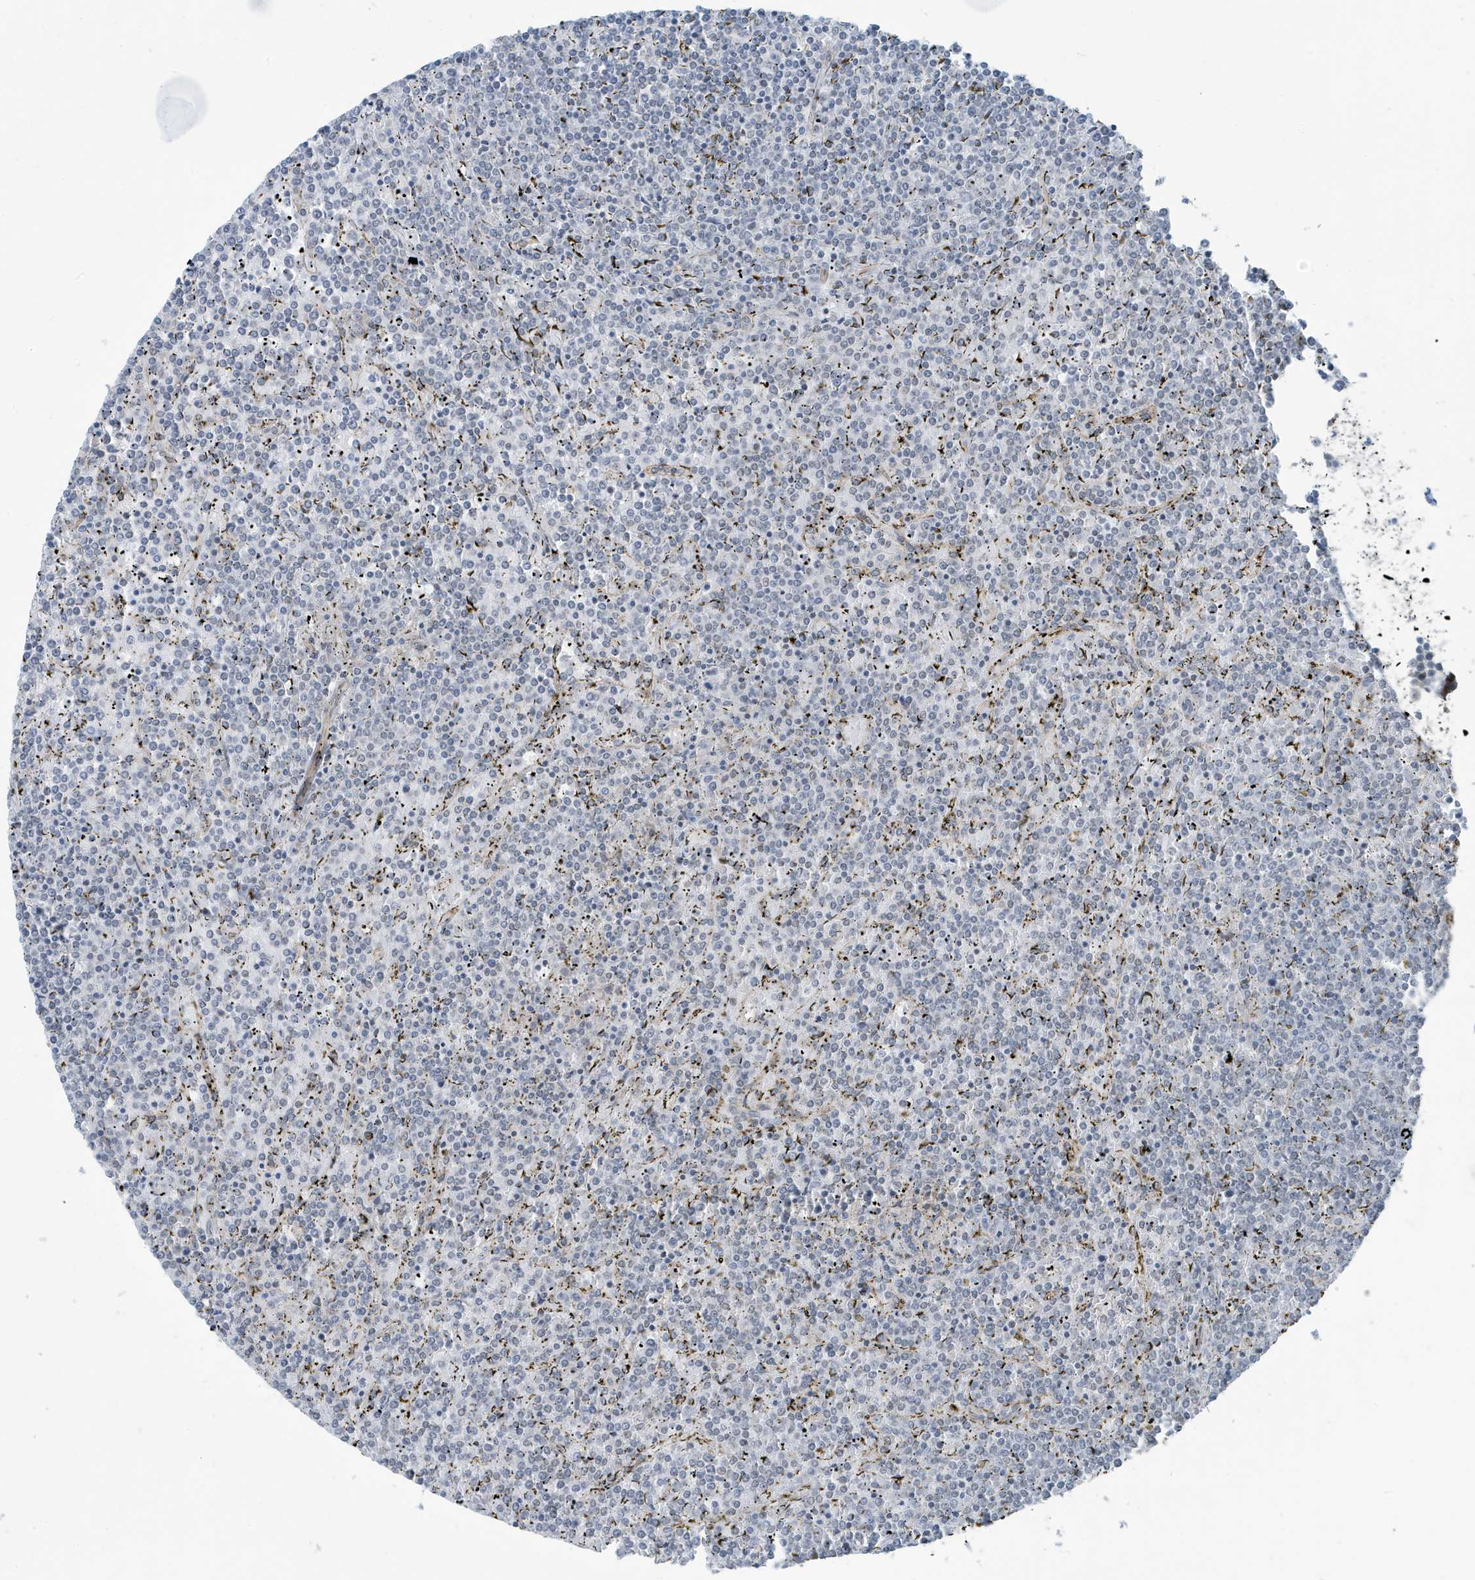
{"staining": {"intensity": "negative", "quantity": "none", "location": "none"}, "tissue": "lymphoma", "cell_type": "Tumor cells", "image_type": "cancer", "snomed": [{"axis": "morphology", "description": "Malignant lymphoma, non-Hodgkin's type, Low grade"}, {"axis": "topography", "description": "Spleen"}], "caption": "Image shows no significant protein expression in tumor cells of lymphoma.", "gene": "CHCHD4", "patient": {"sex": "female", "age": 19}}